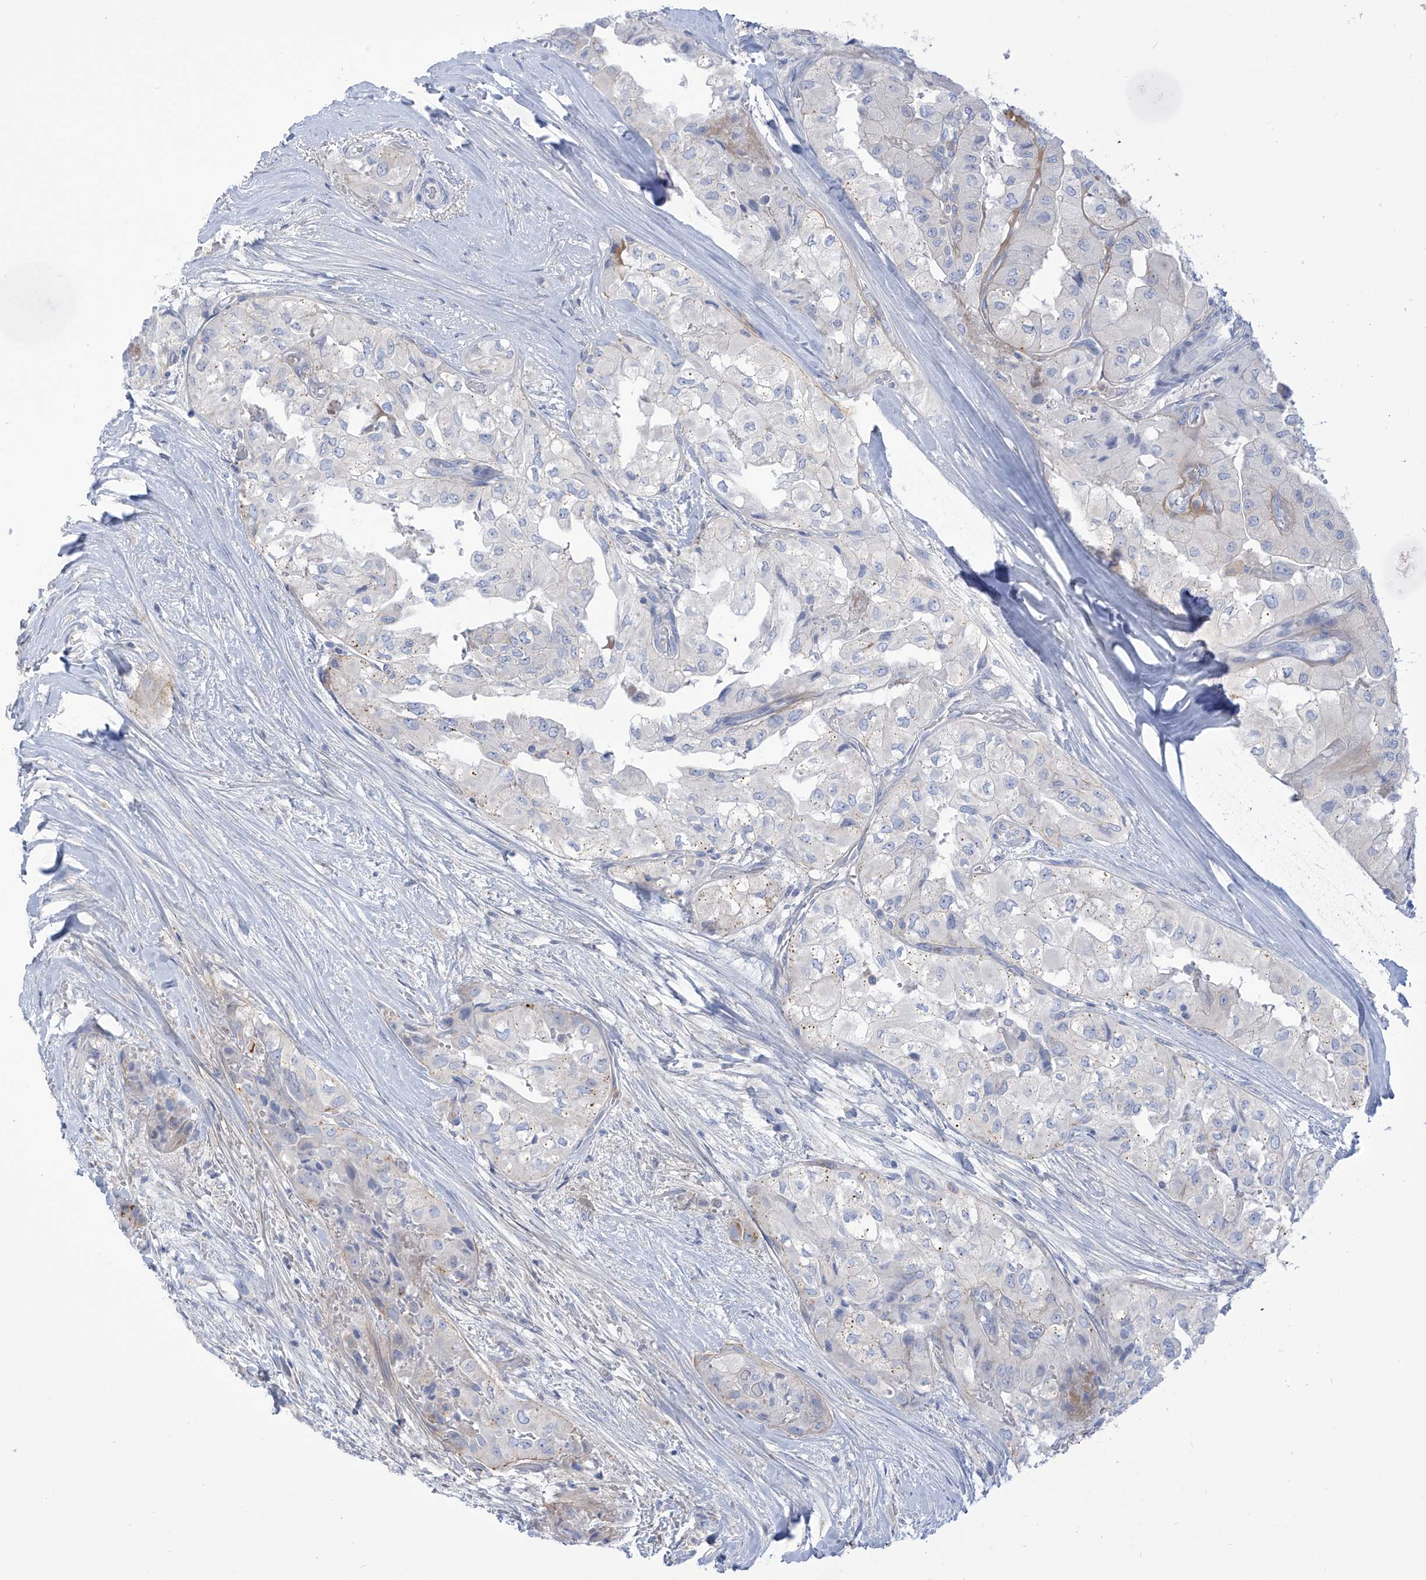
{"staining": {"intensity": "negative", "quantity": "none", "location": "none"}, "tissue": "thyroid cancer", "cell_type": "Tumor cells", "image_type": "cancer", "snomed": [{"axis": "morphology", "description": "Papillary adenocarcinoma, NOS"}, {"axis": "topography", "description": "Thyroid gland"}], "caption": "High magnification brightfield microscopy of thyroid papillary adenocarcinoma stained with DAB (brown) and counterstained with hematoxylin (blue): tumor cells show no significant expression.", "gene": "FABP2", "patient": {"sex": "female", "age": 59}}